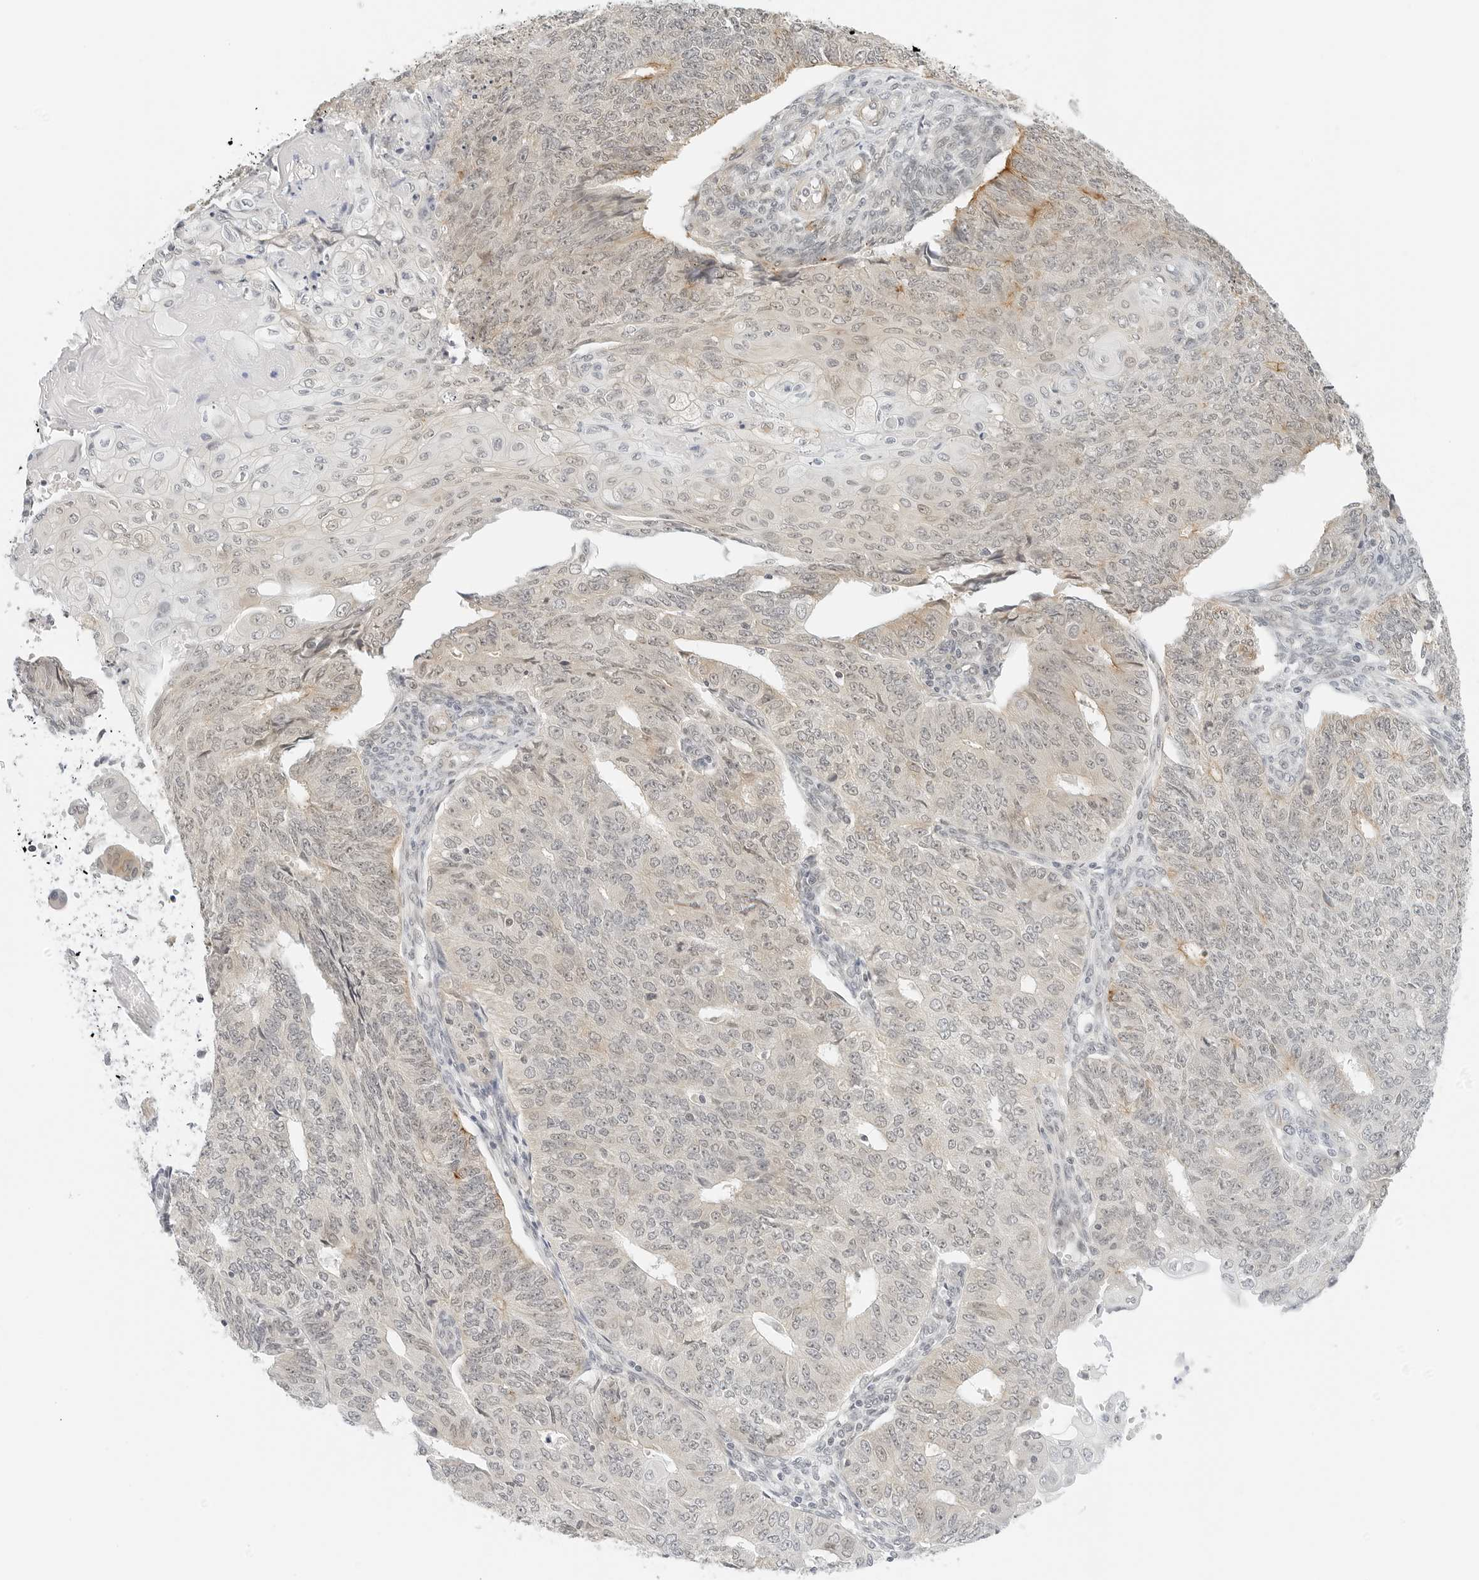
{"staining": {"intensity": "moderate", "quantity": "<25%", "location": "cytoplasmic/membranous"}, "tissue": "endometrial cancer", "cell_type": "Tumor cells", "image_type": "cancer", "snomed": [{"axis": "morphology", "description": "Adenocarcinoma, NOS"}, {"axis": "topography", "description": "Endometrium"}], "caption": "IHC (DAB) staining of endometrial adenocarcinoma reveals moderate cytoplasmic/membranous protein staining in approximately <25% of tumor cells.", "gene": "NEO1", "patient": {"sex": "female", "age": 32}}